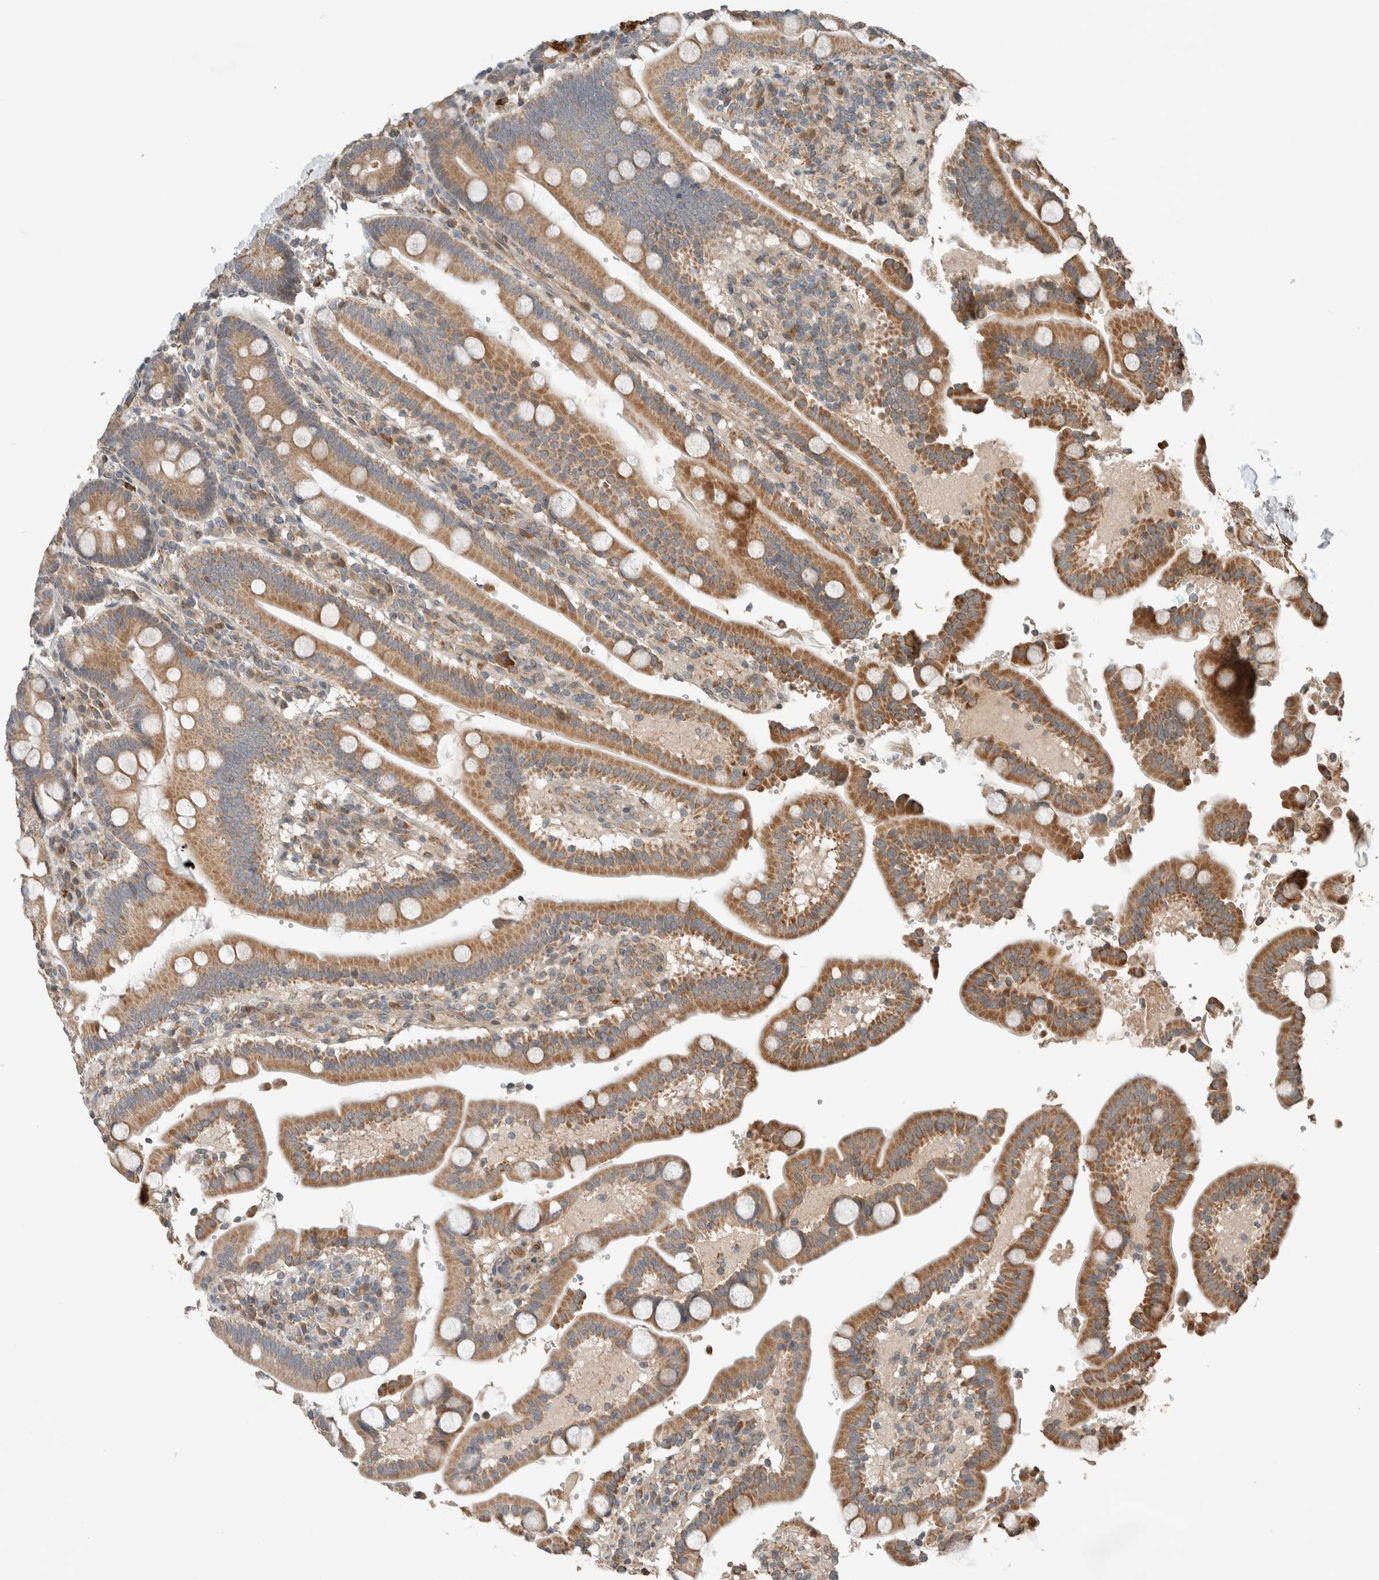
{"staining": {"intensity": "moderate", "quantity": ">75%", "location": "cytoplasmic/membranous"}, "tissue": "duodenum", "cell_type": "Glandular cells", "image_type": "normal", "snomed": [{"axis": "morphology", "description": "Normal tissue, NOS"}, {"axis": "topography", "description": "Small intestine, NOS"}], "caption": "Moderate cytoplasmic/membranous protein expression is present in about >75% of glandular cells in duodenum. (DAB IHC with brightfield microscopy, high magnification).", "gene": "NBR1", "patient": {"sex": "female", "age": 71}}